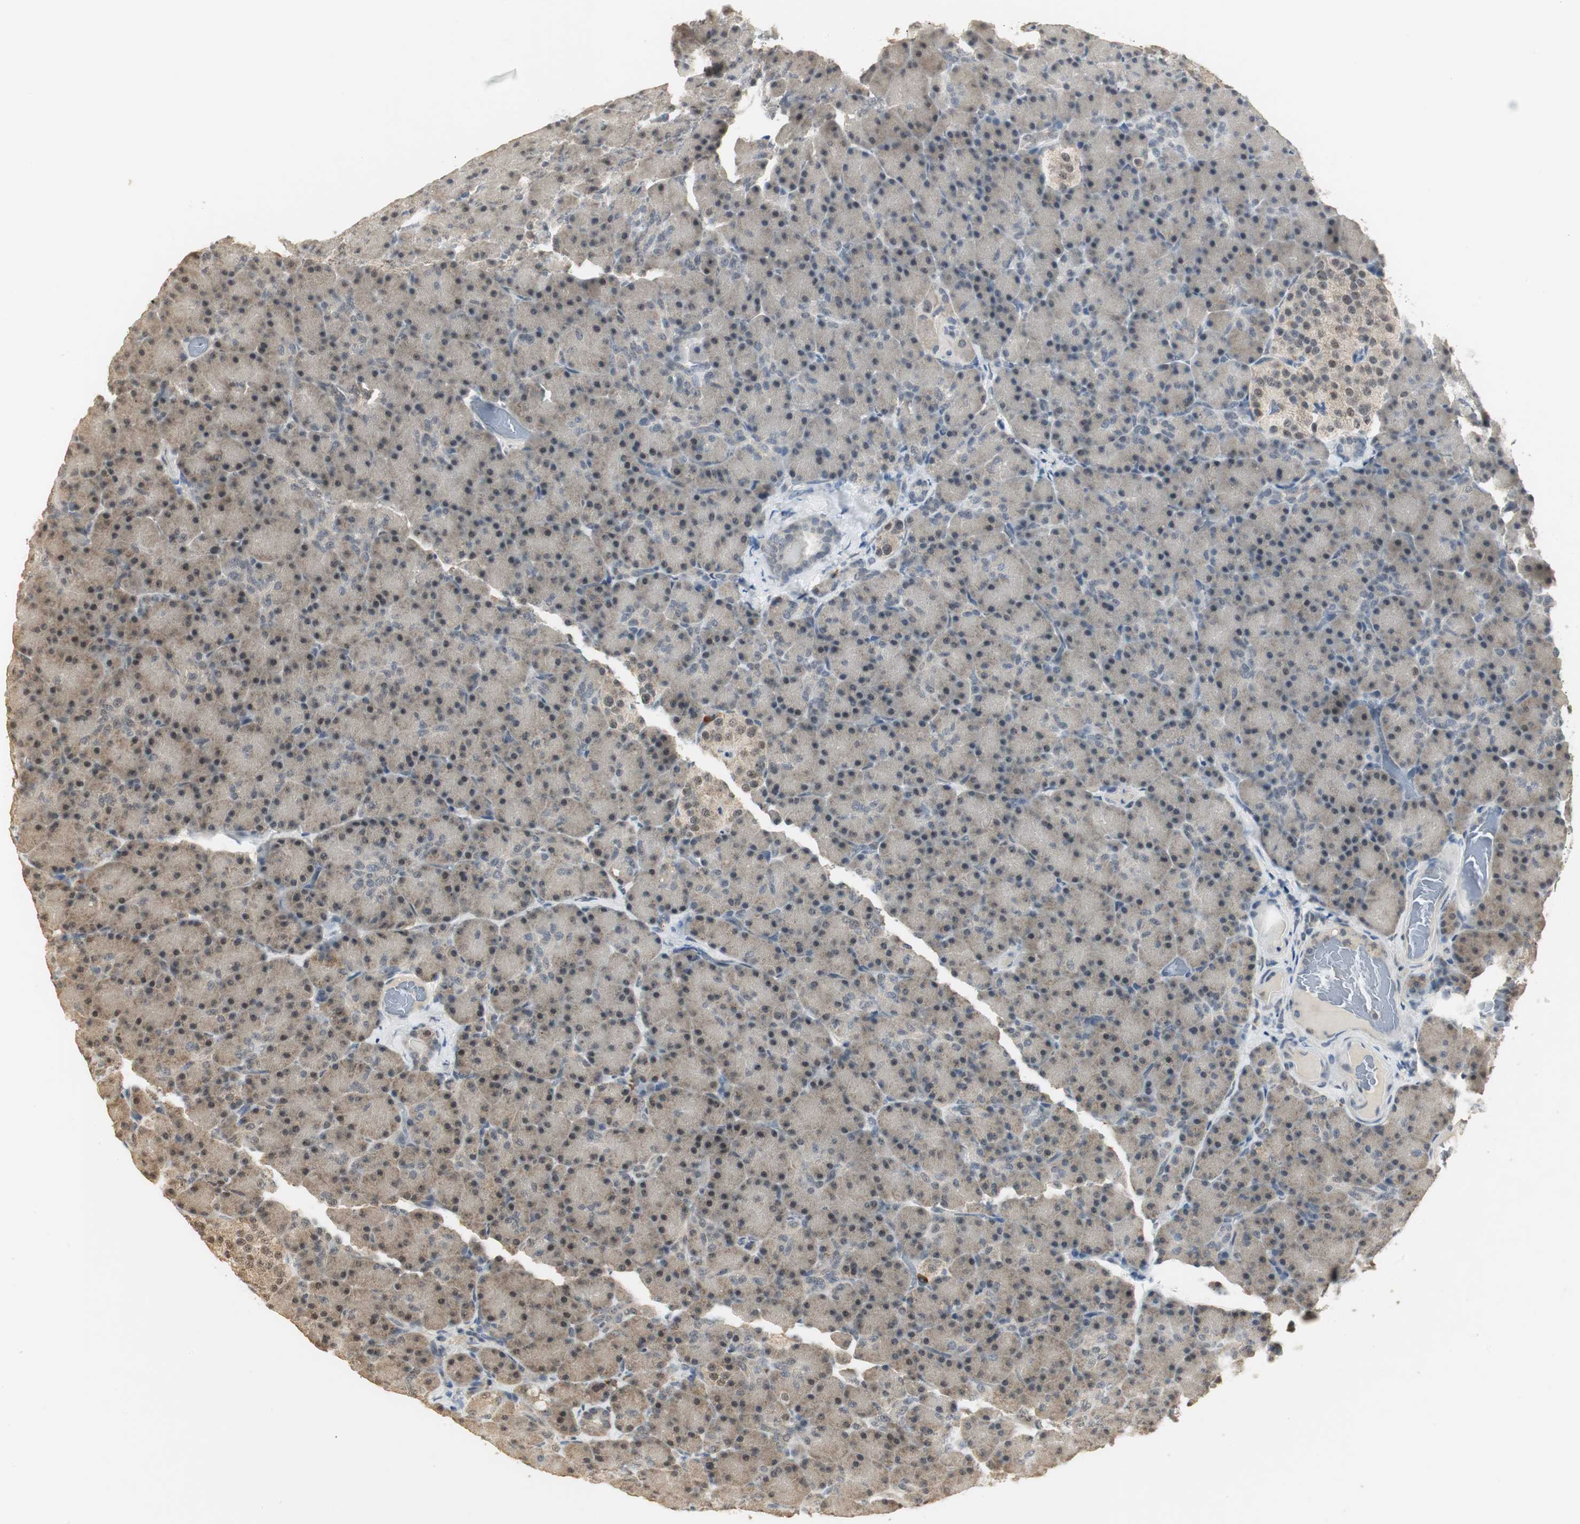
{"staining": {"intensity": "moderate", "quantity": ">75%", "location": "cytoplasmic/membranous,nuclear"}, "tissue": "pancreas", "cell_type": "Exocrine glandular cells", "image_type": "normal", "snomed": [{"axis": "morphology", "description": "Normal tissue, NOS"}, {"axis": "topography", "description": "Pancreas"}], "caption": "This is an image of immunohistochemistry (IHC) staining of benign pancreas, which shows moderate staining in the cytoplasmic/membranous,nuclear of exocrine glandular cells.", "gene": "ELOA", "patient": {"sex": "female", "age": 43}}